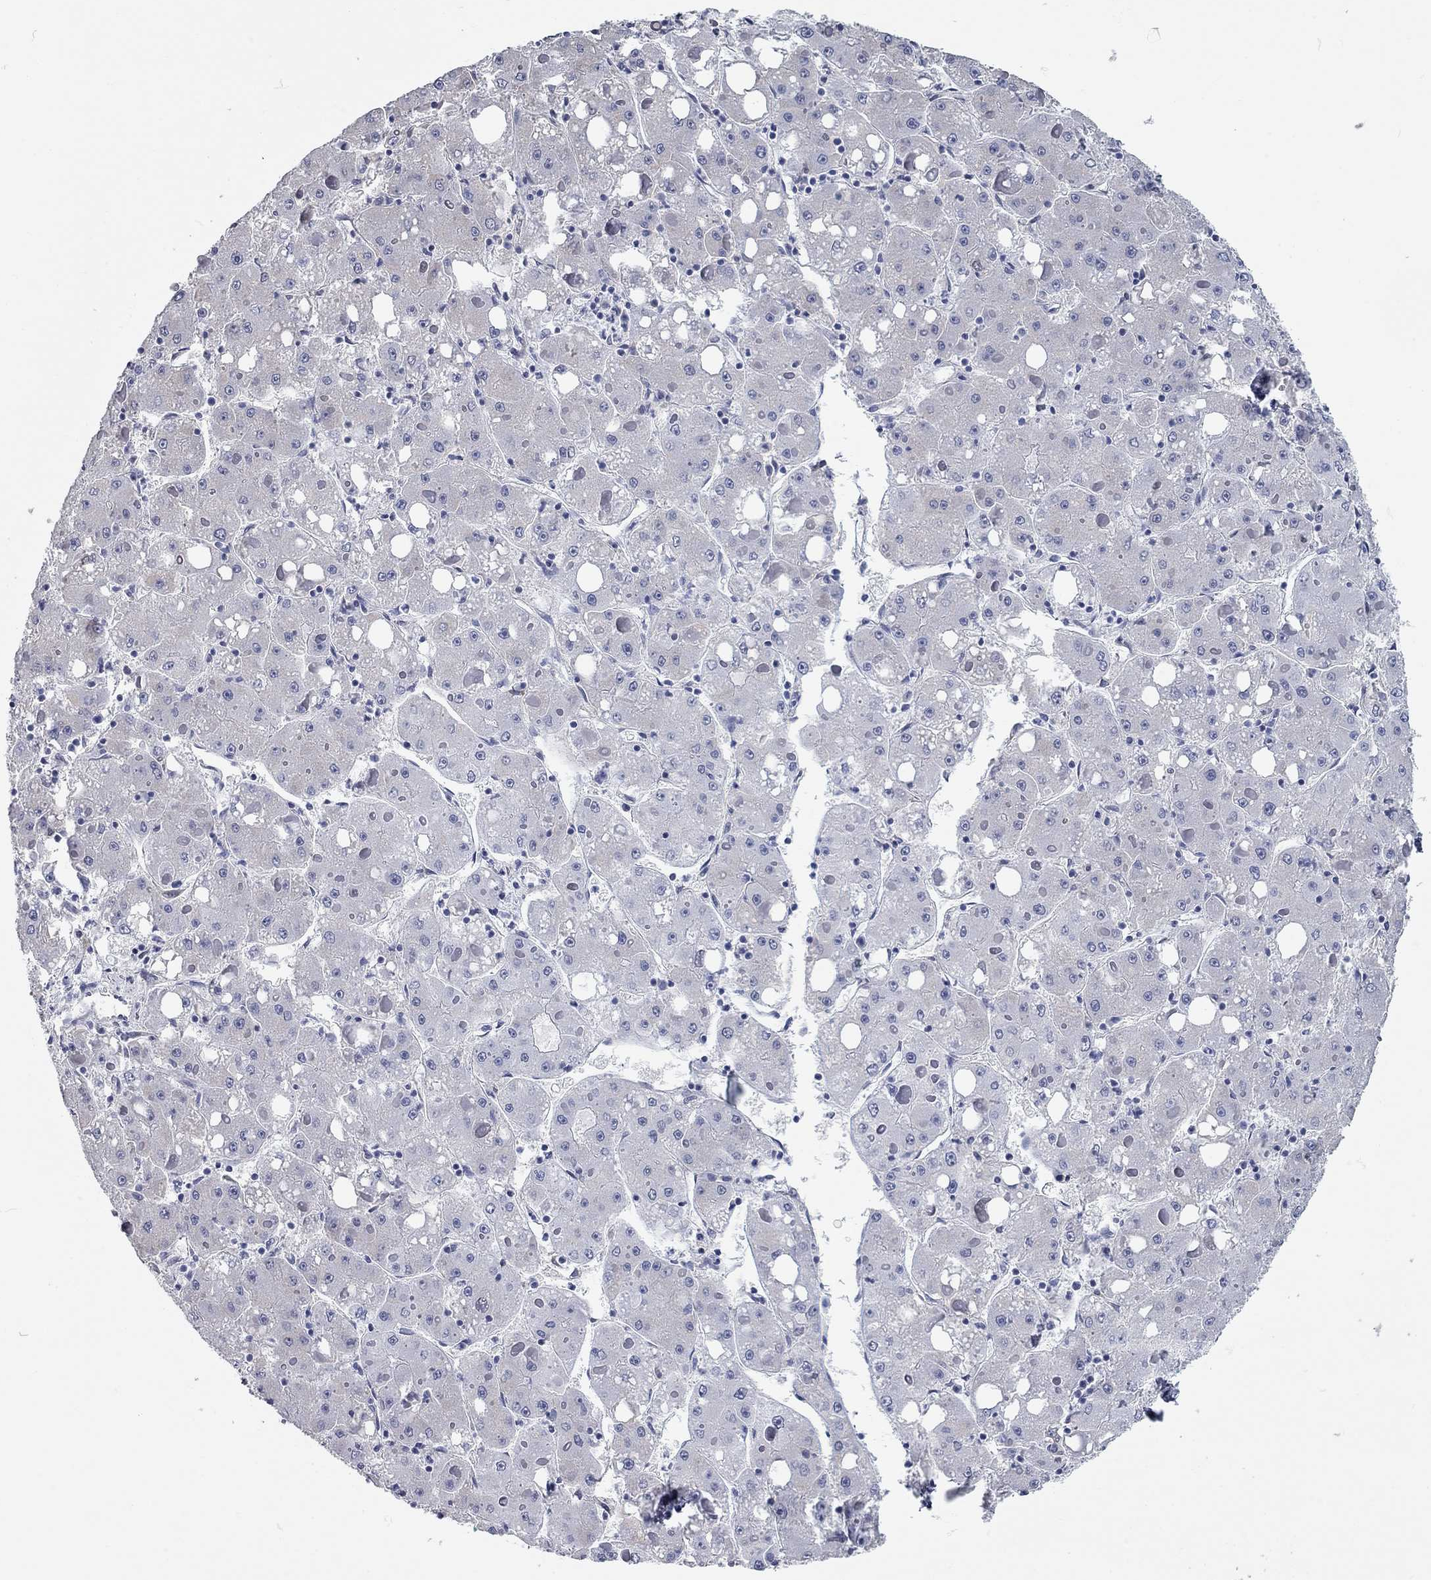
{"staining": {"intensity": "negative", "quantity": "none", "location": "none"}, "tissue": "liver cancer", "cell_type": "Tumor cells", "image_type": "cancer", "snomed": [{"axis": "morphology", "description": "Carcinoma, Hepatocellular, NOS"}, {"axis": "topography", "description": "Liver"}], "caption": "Liver cancer (hepatocellular carcinoma) stained for a protein using IHC demonstrates no staining tumor cells.", "gene": "XAGE2", "patient": {"sex": "male", "age": 73}}